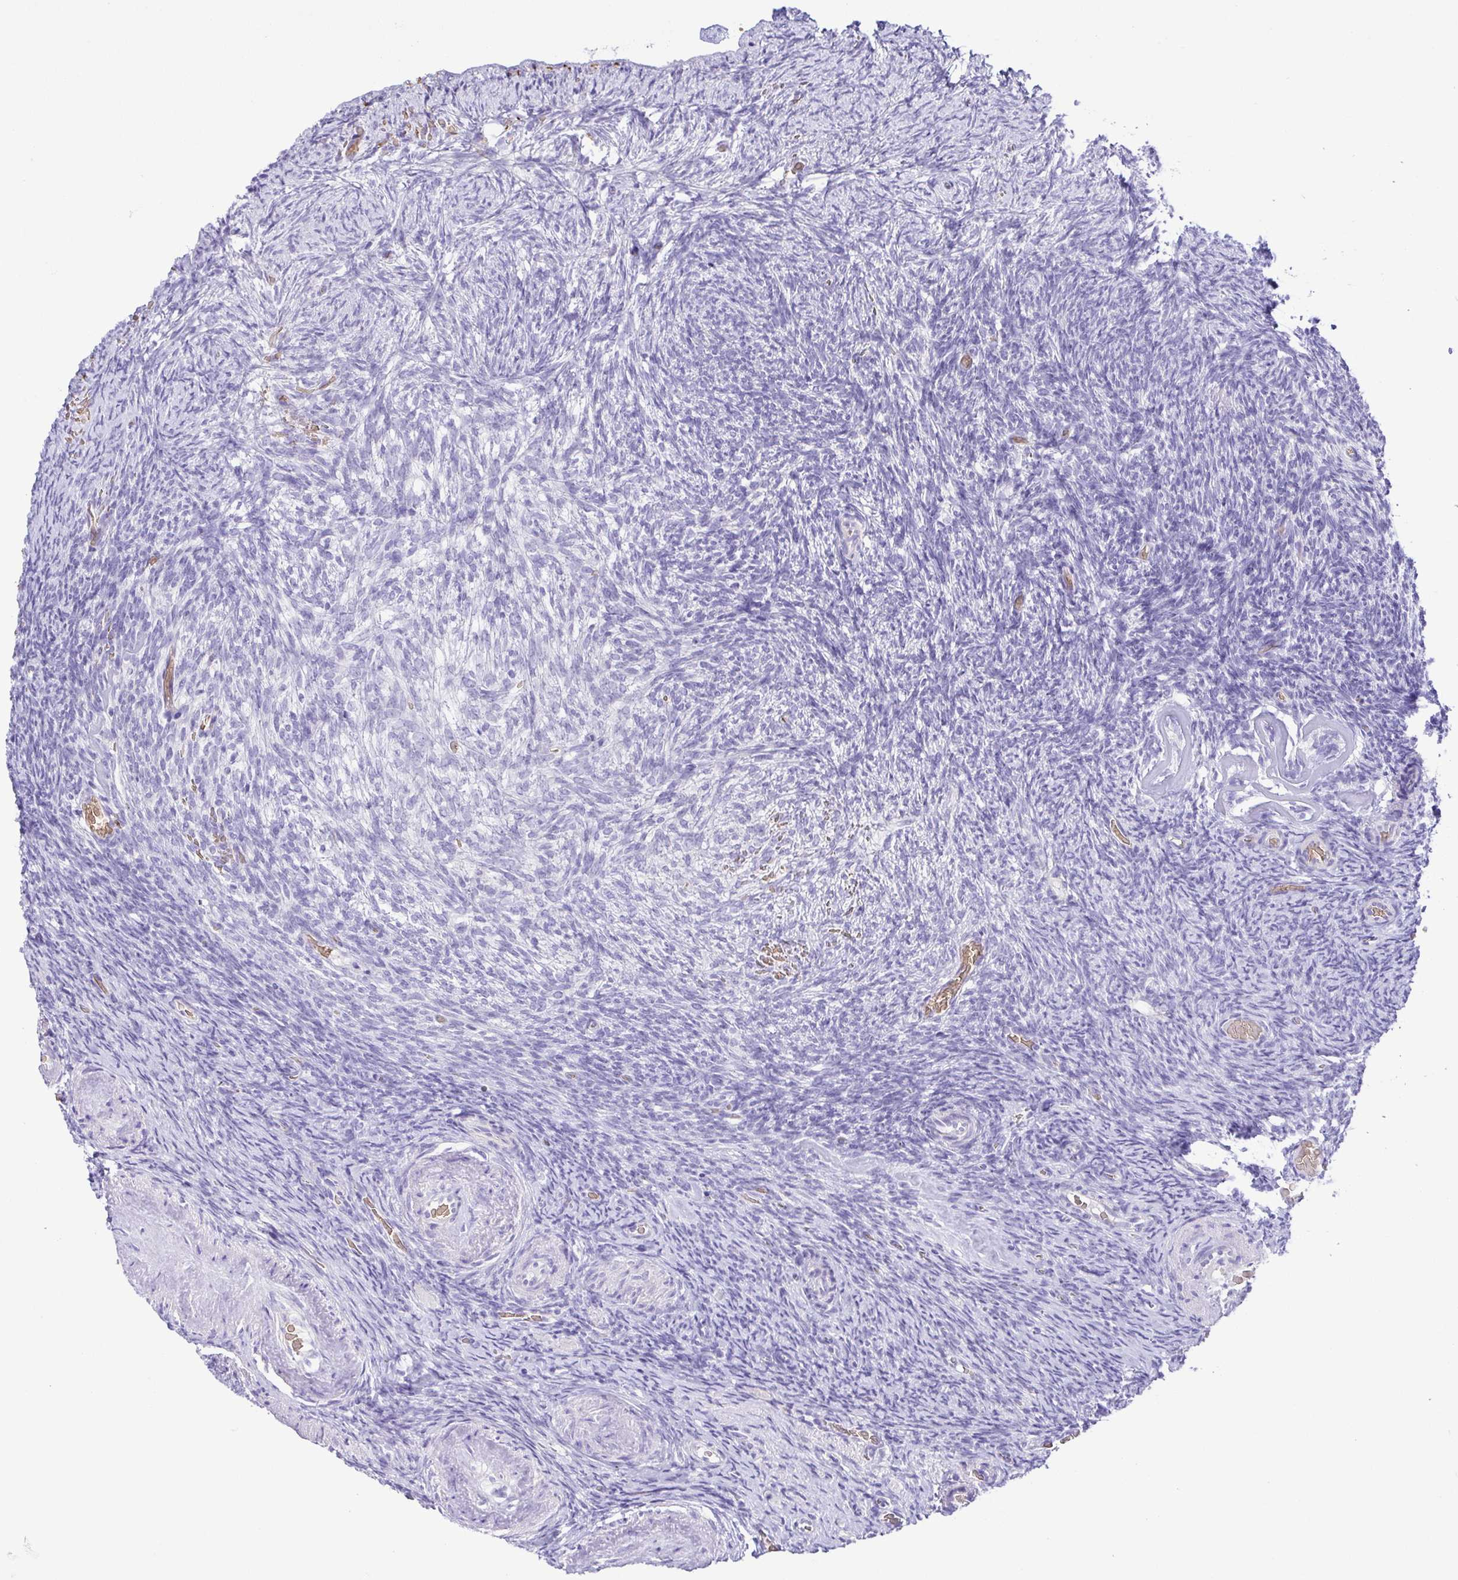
{"staining": {"intensity": "negative", "quantity": "none", "location": "none"}, "tissue": "ovary", "cell_type": "Ovarian stroma cells", "image_type": "normal", "snomed": [{"axis": "morphology", "description": "Normal tissue, NOS"}, {"axis": "topography", "description": "Ovary"}], "caption": "The immunohistochemistry image has no significant positivity in ovarian stroma cells of ovary. (Brightfield microscopy of DAB immunohistochemistry at high magnification).", "gene": "EPB42", "patient": {"sex": "female", "age": 34}}